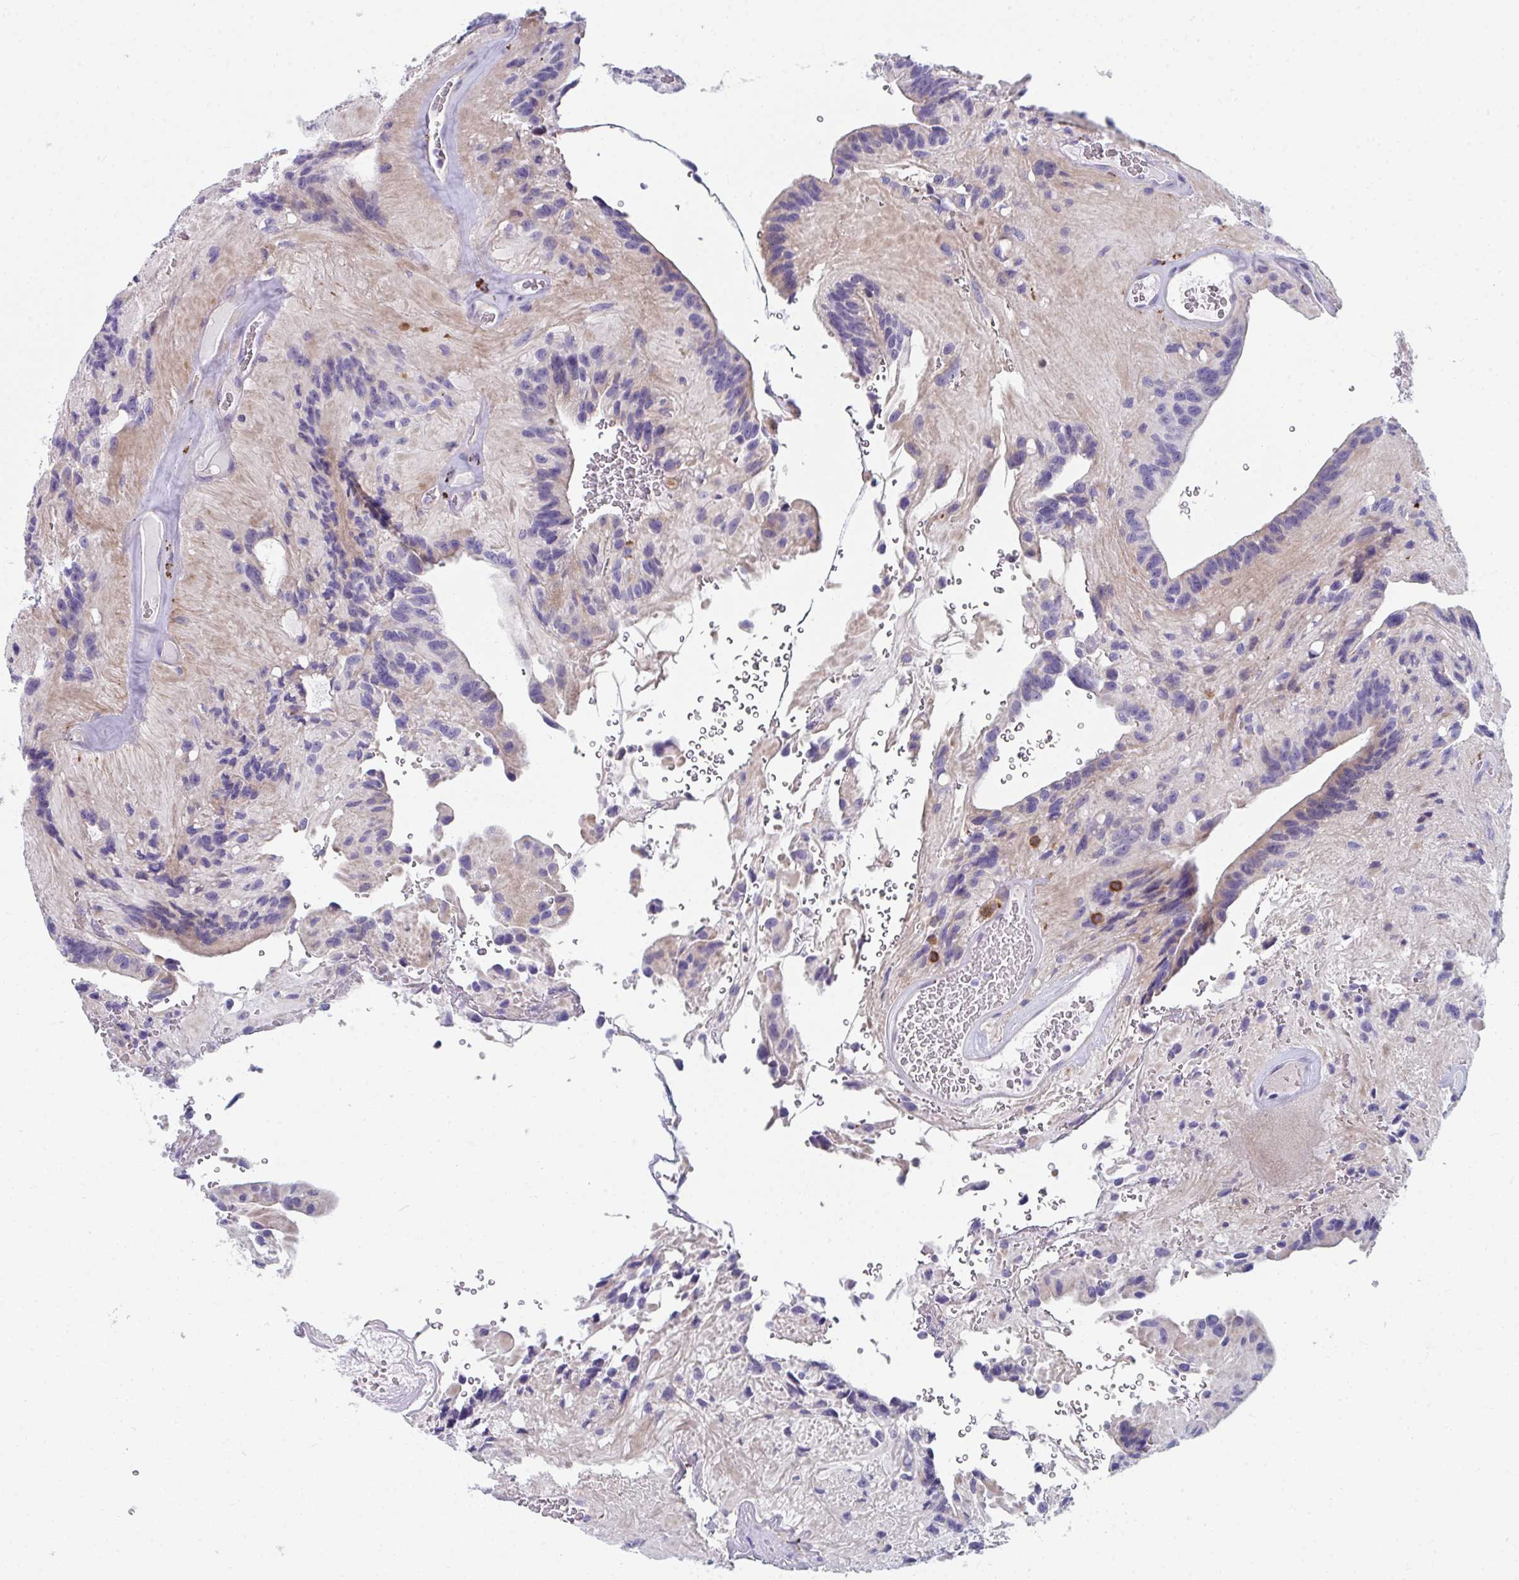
{"staining": {"intensity": "weak", "quantity": "<25%", "location": "cytoplasmic/membranous"}, "tissue": "glioma", "cell_type": "Tumor cells", "image_type": "cancer", "snomed": [{"axis": "morphology", "description": "Glioma, malignant, Low grade"}, {"axis": "topography", "description": "Brain"}], "caption": "Immunohistochemistry (IHC) photomicrograph of neoplastic tissue: human glioma stained with DAB demonstrates no significant protein positivity in tumor cells.", "gene": "EIF1AD", "patient": {"sex": "male", "age": 31}}